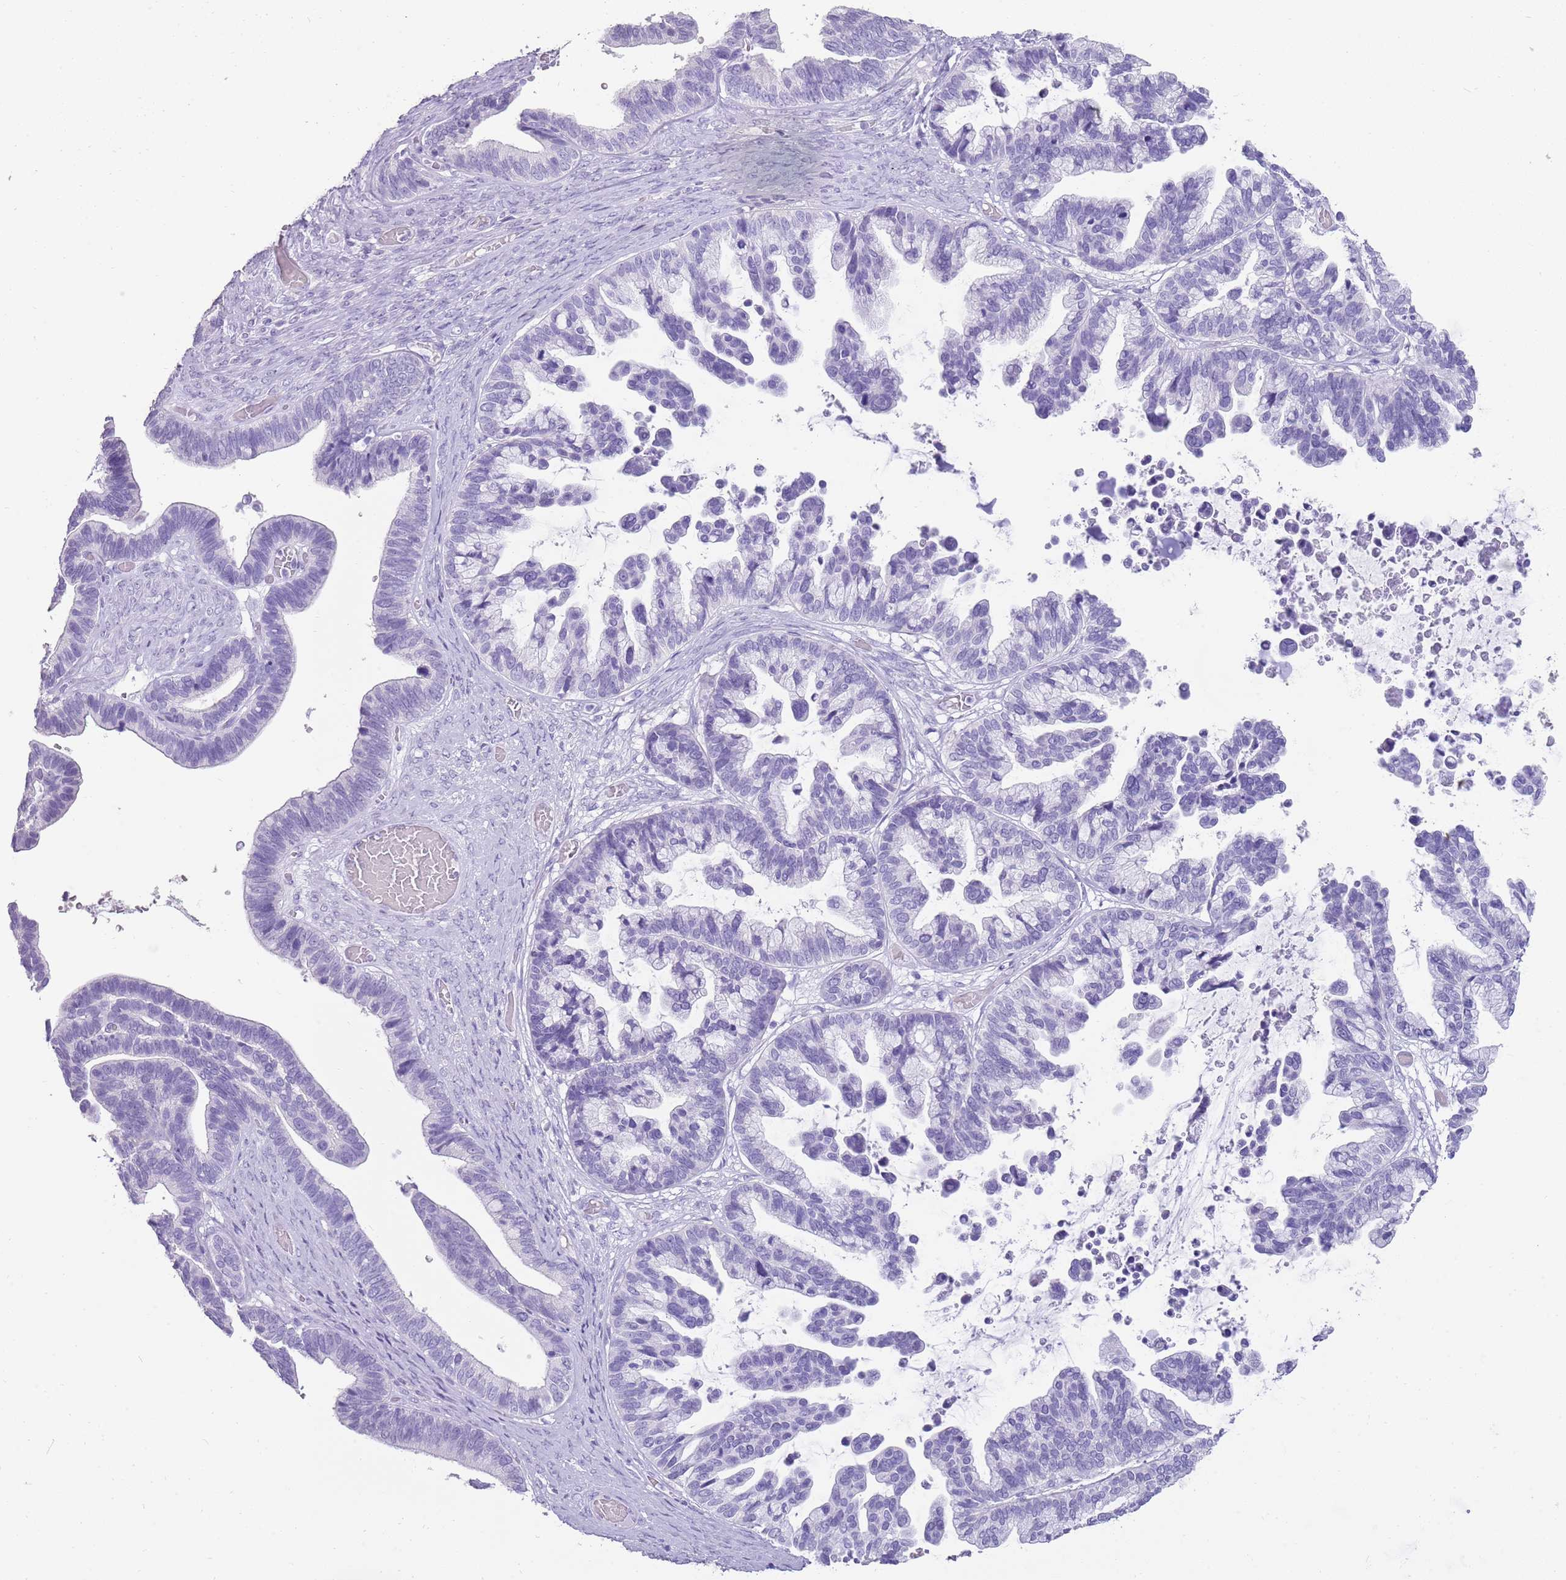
{"staining": {"intensity": "negative", "quantity": "none", "location": "none"}, "tissue": "ovarian cancer", "cell_type": "Tumor cells", "image_type": "cancer", "snomed": [{"axis": "morphology", "description": "Cystadenocarcinoma, serous, NOS"}, {"axis": "topography", "description": "Ovary"}], "caption": "Serous cystadenocarcinoma (ovarian) was stained to show a protein in brown. There is no significant positivity in tumor cells.", "gene": "NBPF3", "patient": {"sex": "female", "age": 56}}